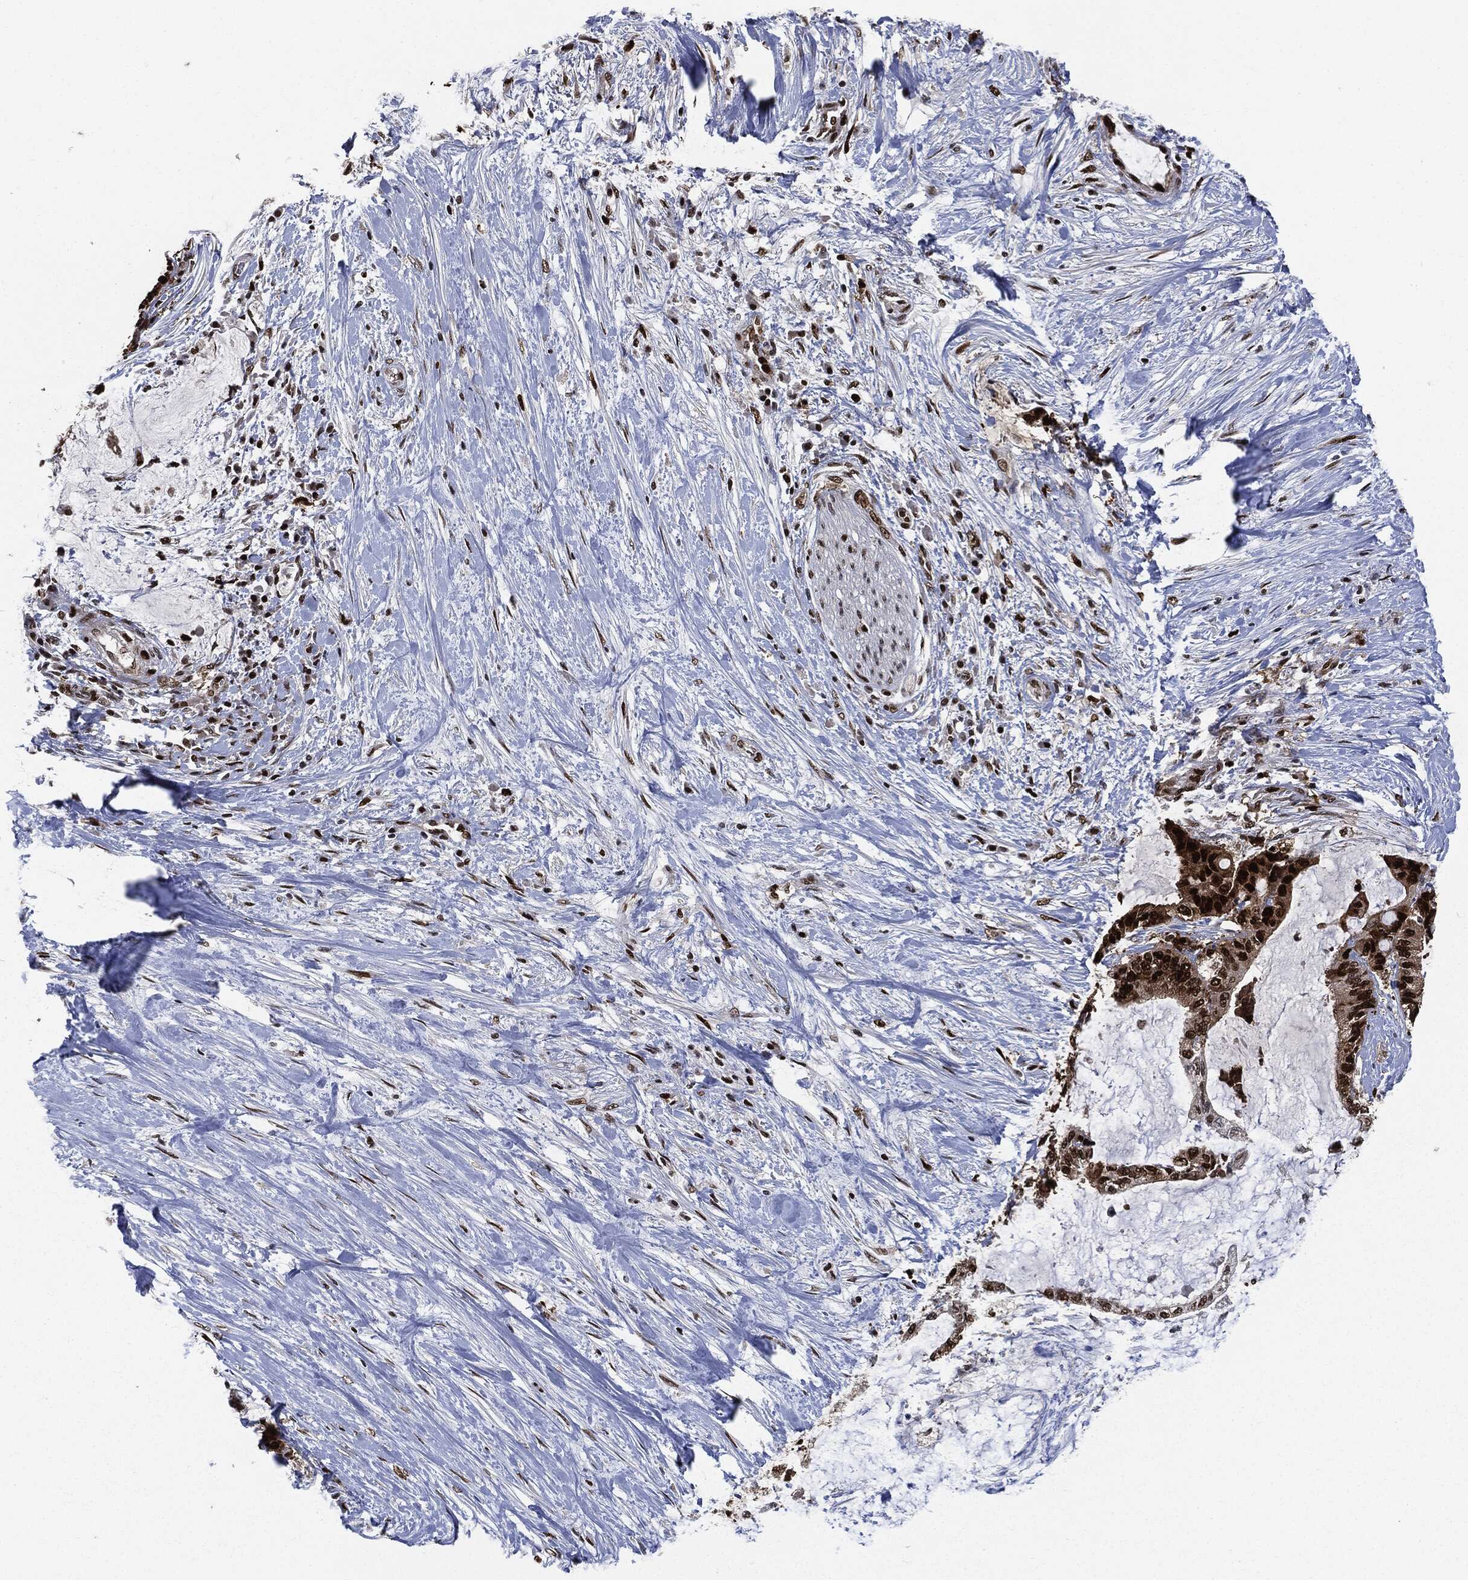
{"staining": {"intensity": "strong", "quantity": ">75%", "location": "nuclear"}, "tissue": "liver cancer", "cell_type": "Tumor cells", "image_type": "cancer", "snomed": [{"axis": "morphology", "description": "Cholangiocarcinoma"}, {"axis": "topography", "description": "Liver"}], "caption": "Protein expression by IHC demonstrates strong nuclear positivity in about >75% of tumor cells in liver cancer (cholangiocarcinoma).", "gene": "PCNA", "patient": {"sex": "female", "age": 73}}